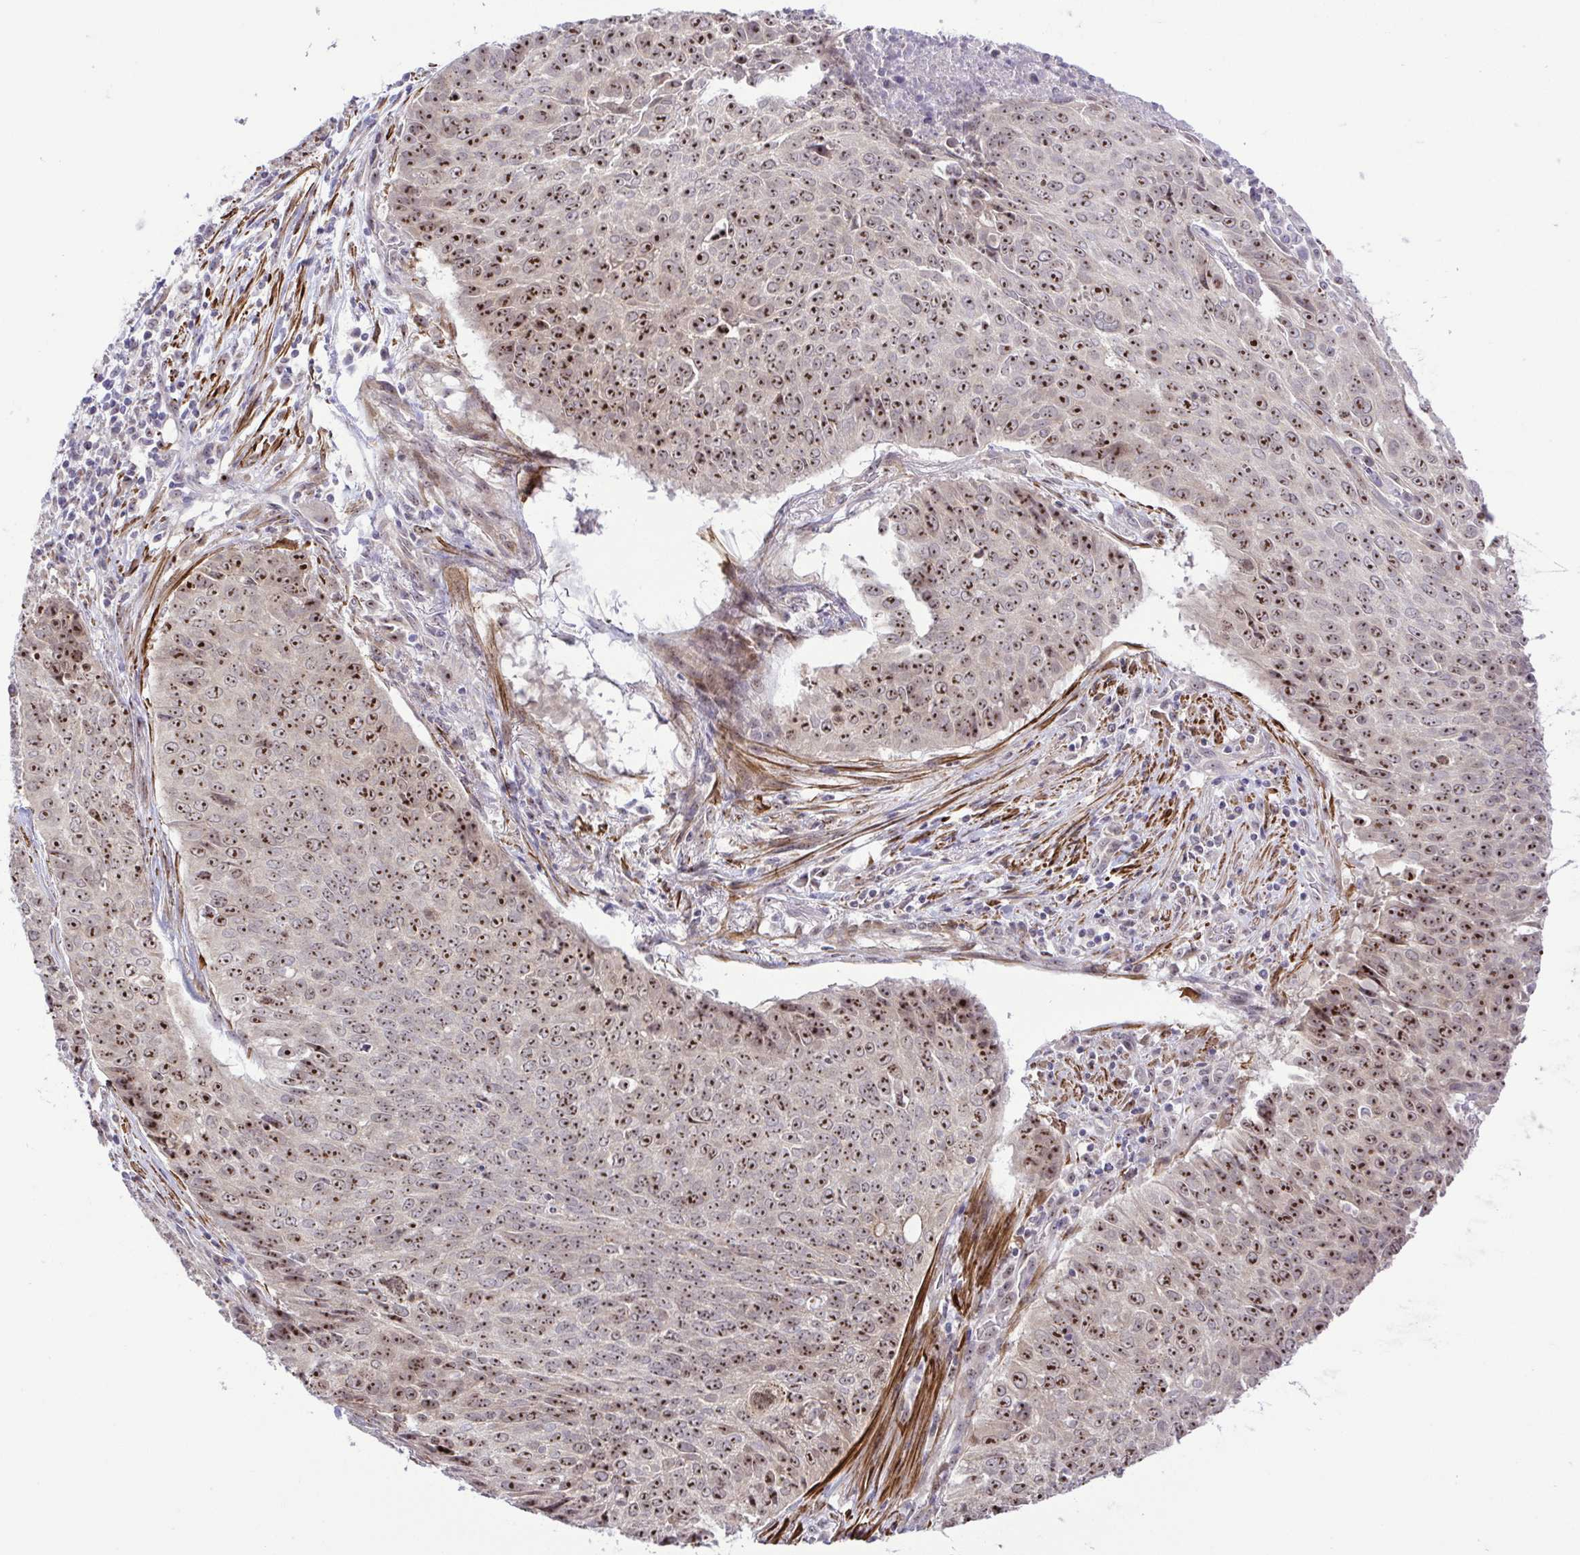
{"staining": {"intensity": "strong", "quantity": ">75%", "location": "nuclear"}, "tissue": "lung cancer", "cell_type": "Tumor cells", "image_type": "cancer", "snomed": [{"axis": "morphology", "description": "Normal tissue, NOS"}, {"axis": "morphology", "description": "Squamous cell carcinoma, NOS"}, {"axis": "topography", "description": "Bronchus"}, {"axis": "topography", "description": "Lung"}], "caption": "Immunohistochemical staining of human squamous cell carcinoma (lung) reveals strong nuclear protein positivity in about >75% of tumor cells. (Brightfield microscopy of DAB IHC at high magnification).", "gene": "RSL24D1", "patient": {"sex": "male", "age": 64}}